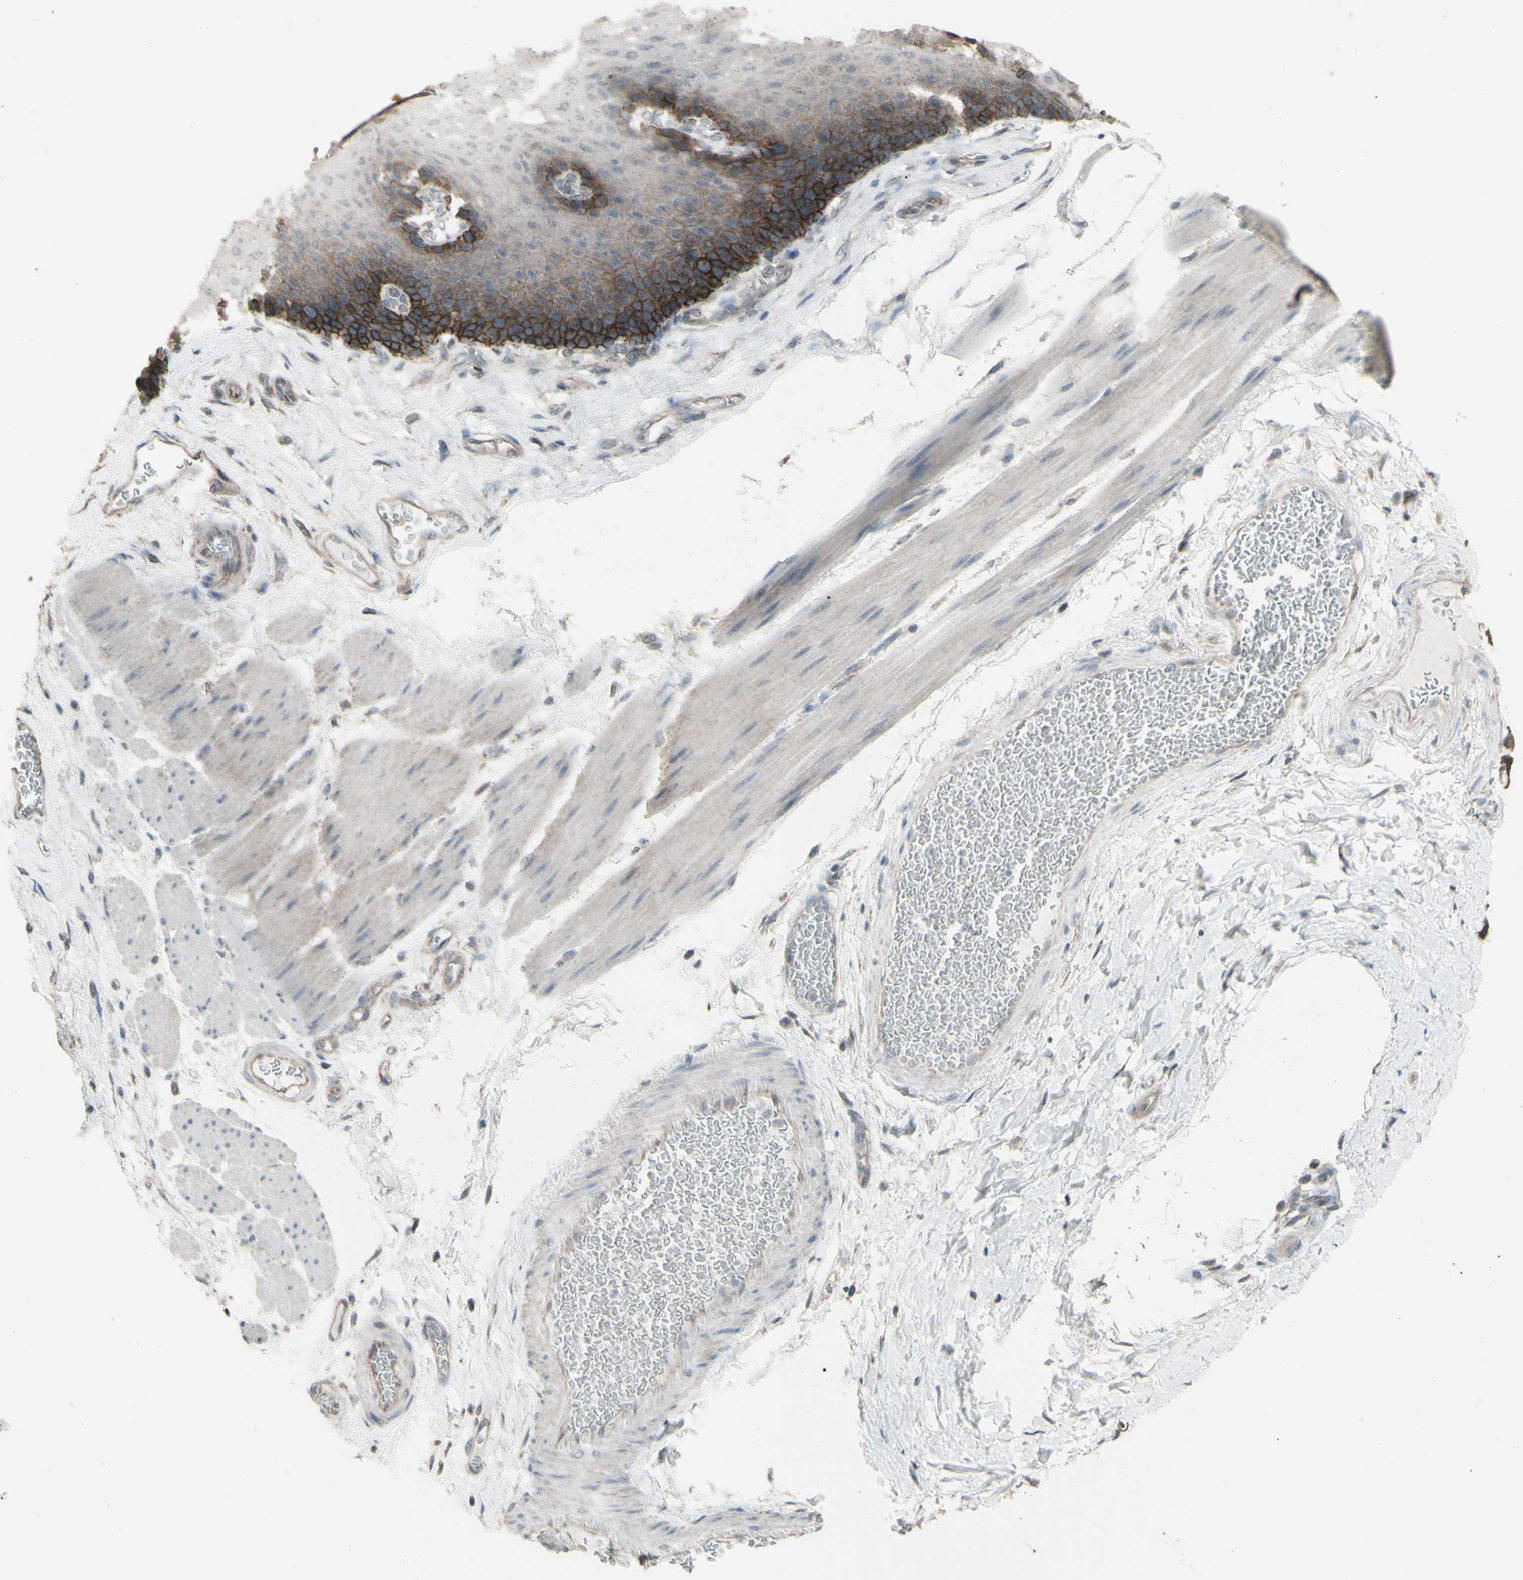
{"staining": {"intensity": "strong", "quantity": "<25%", "location": "cytoplasmic/membranous"}, "tissue": "esophagus", "cell_type": "Squamous epithelial cells", "image_type": "normal", "snomed": [{"axis": "morphology", "description": "Normal tissue, NOS"}, {"axis": "topography", "description": "Esophagus"}], "caption": "An image showing strong cytoplasmic/membranous expression in about <25% of squamous epithelial cells in benign esophagus, as visualized by brown immunohistochemical staining.", "gene": "ENSG00000285526", "patient": {"sex": "female", "age": 72}}